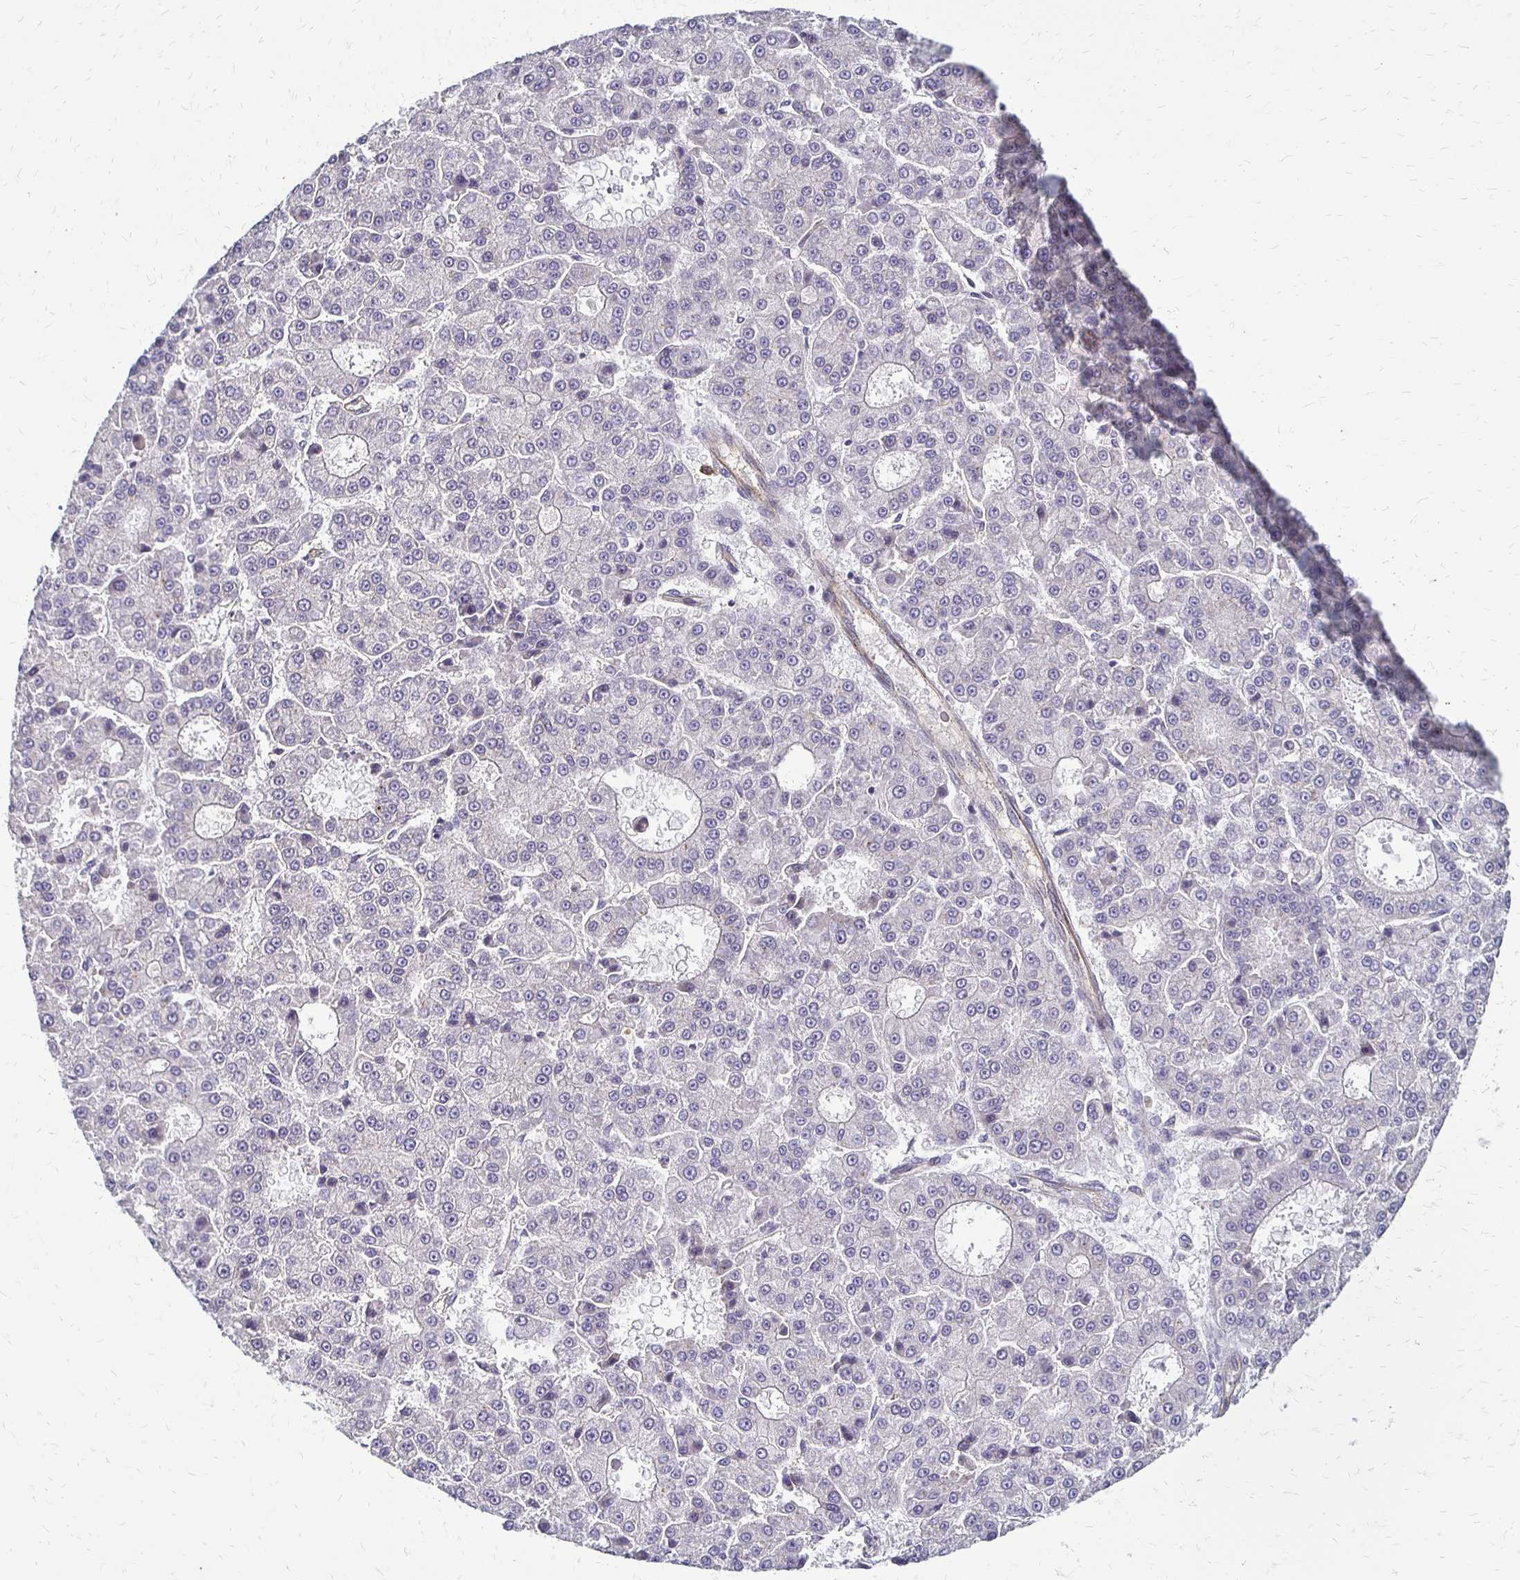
{"staining": {"intensity": "negative", "quantity": "none", "location": "none"}, "tissue": "liver cancer", "cell_type": "Tumor cells", "image_type": "cancer", "snomed": [{"axis": "morphology", "description": "Carcinoma, Hepatocellular, NOS"}, {"axis": "topography", "description": "Liver"}], "caption": "IHC micrograph of neoplastic tissue: liver cancer (hepatocellular carcinoma) stained with DAB (3,3'-diaminobenzidine) demonstrates no significant protein expression in tumor cells.", "gene": "SLC9A9", "patient": {"sex": "male", "age": 70}}